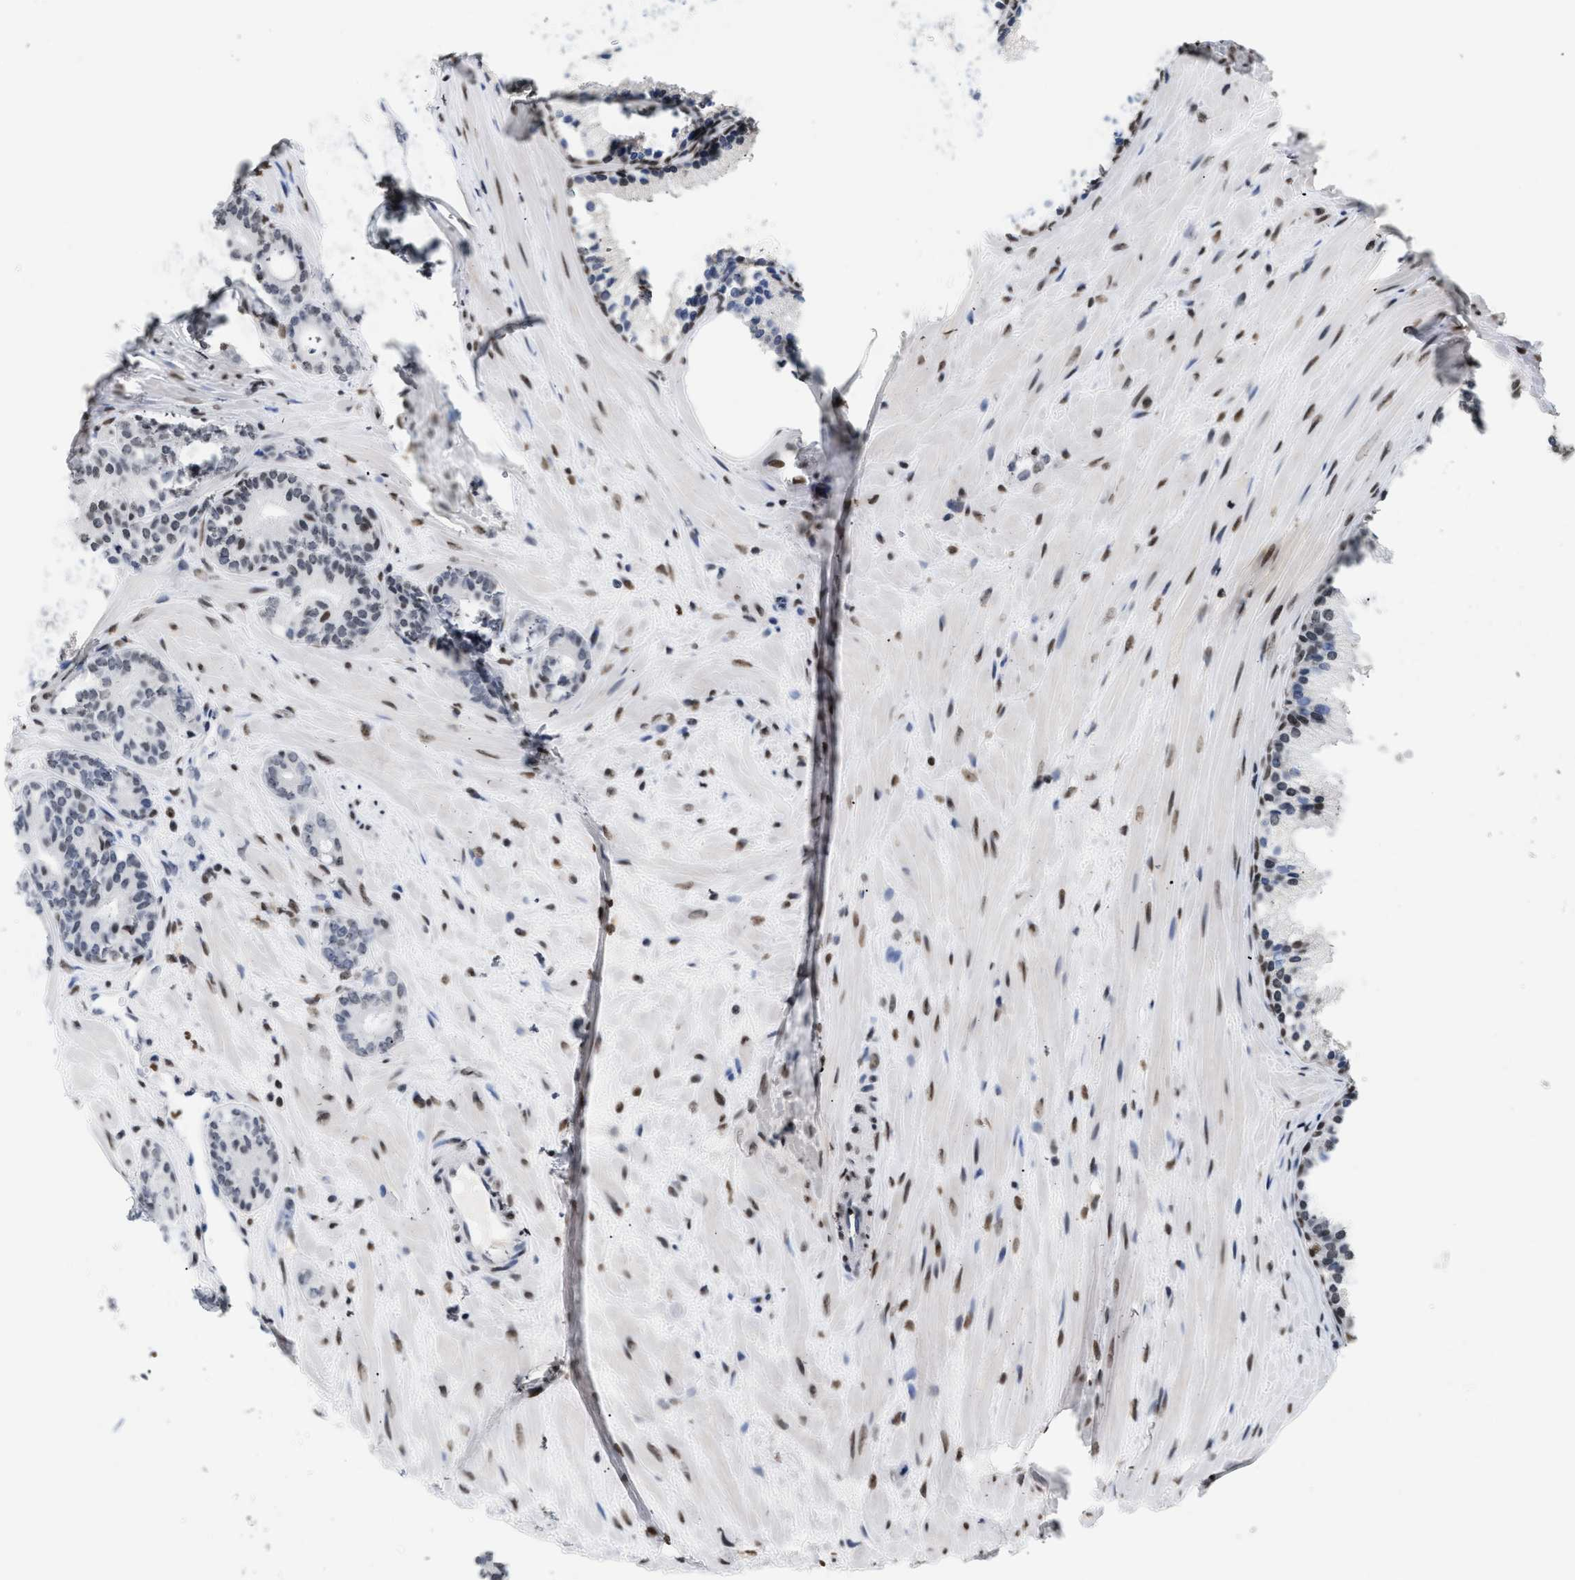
{"staining": {"intensity": "moderate", "quantity": ">75%", "location": "nuclear"}, "tissue": "prostate cancer", "cell_type": "Tumor cells", "image_type": "cancer", "snomed": [{"axis": "morphology", "description": "Adenocarcinoma, Low grade"}, {"axis": "topography", "description": "Prostate"}], "caption": "Tumor cells show medium levels of moderate nuclear expression in approximately >75% of cells in prostate low-grade adenocarcinoma. (DAB (3,3'-diaminobenzidine) = brown stain, brightfield microscopy at high magnification).", "gene": "HMGN2", "patient": {"sex": "male", "age": 63}}